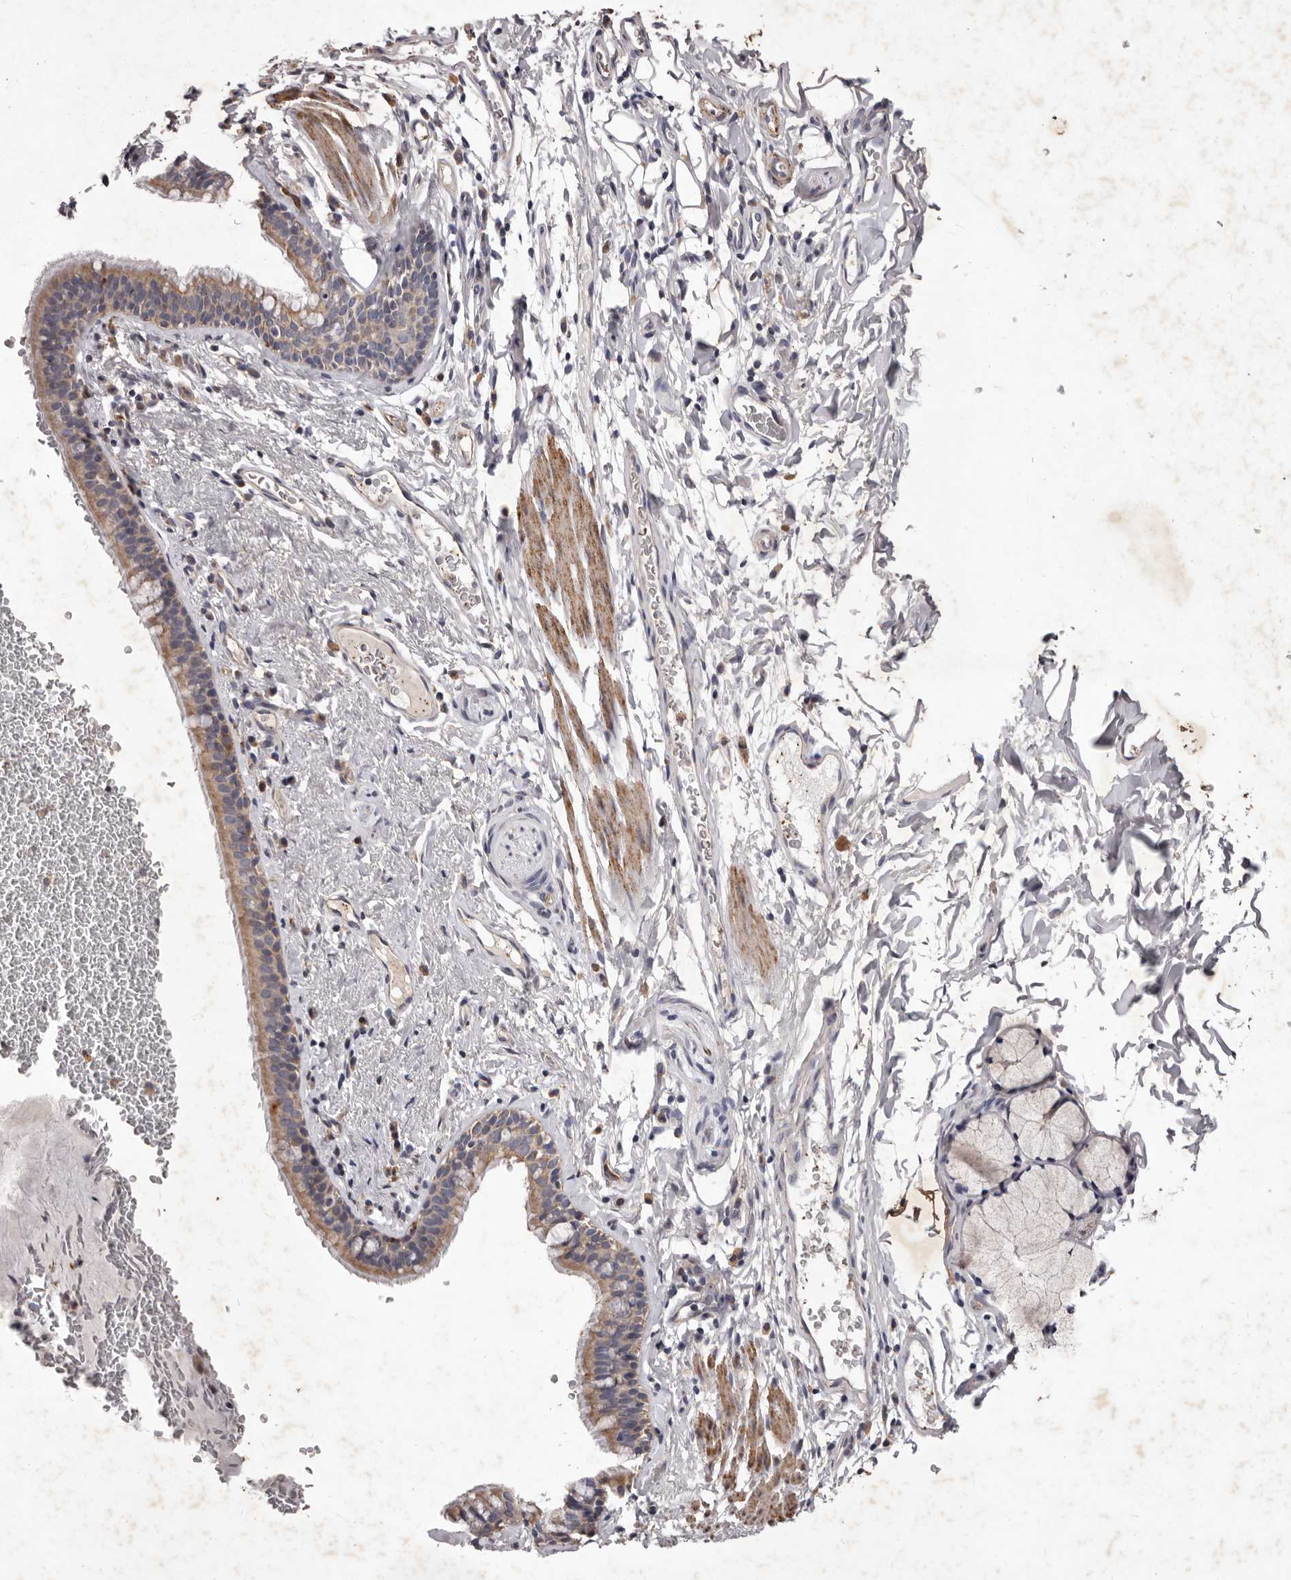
{"staining": {"intensity": "moderate", "quantity": ">75%", "location": "cytoplasmic/membranous"}, "tissue": "bronchus", "cell_type": "Respiratory epithelial cells", "image_type": "normal", "snomed": [{"axis": "morphology", "description": "Normal tissue, NOS"}, {"axis": "topography", "description": "Cartilage tissue"}, {"axis": "topography", "description": "Bronchus"}], "caption": "An IHC micrograph of normal tissue is shown. Protein staining in brown highlights moderate cytoplasmic/membranous positivity in bronchus within respiratory epithelial cells. (Stains: DAB (3,3'-diaminobenzidine) in brown, nuclei in blue, Microscopy: brightfield microscopy at high magnification).", "gene": "CXCL14", "patient": {"sex": "female", "age": 36}}